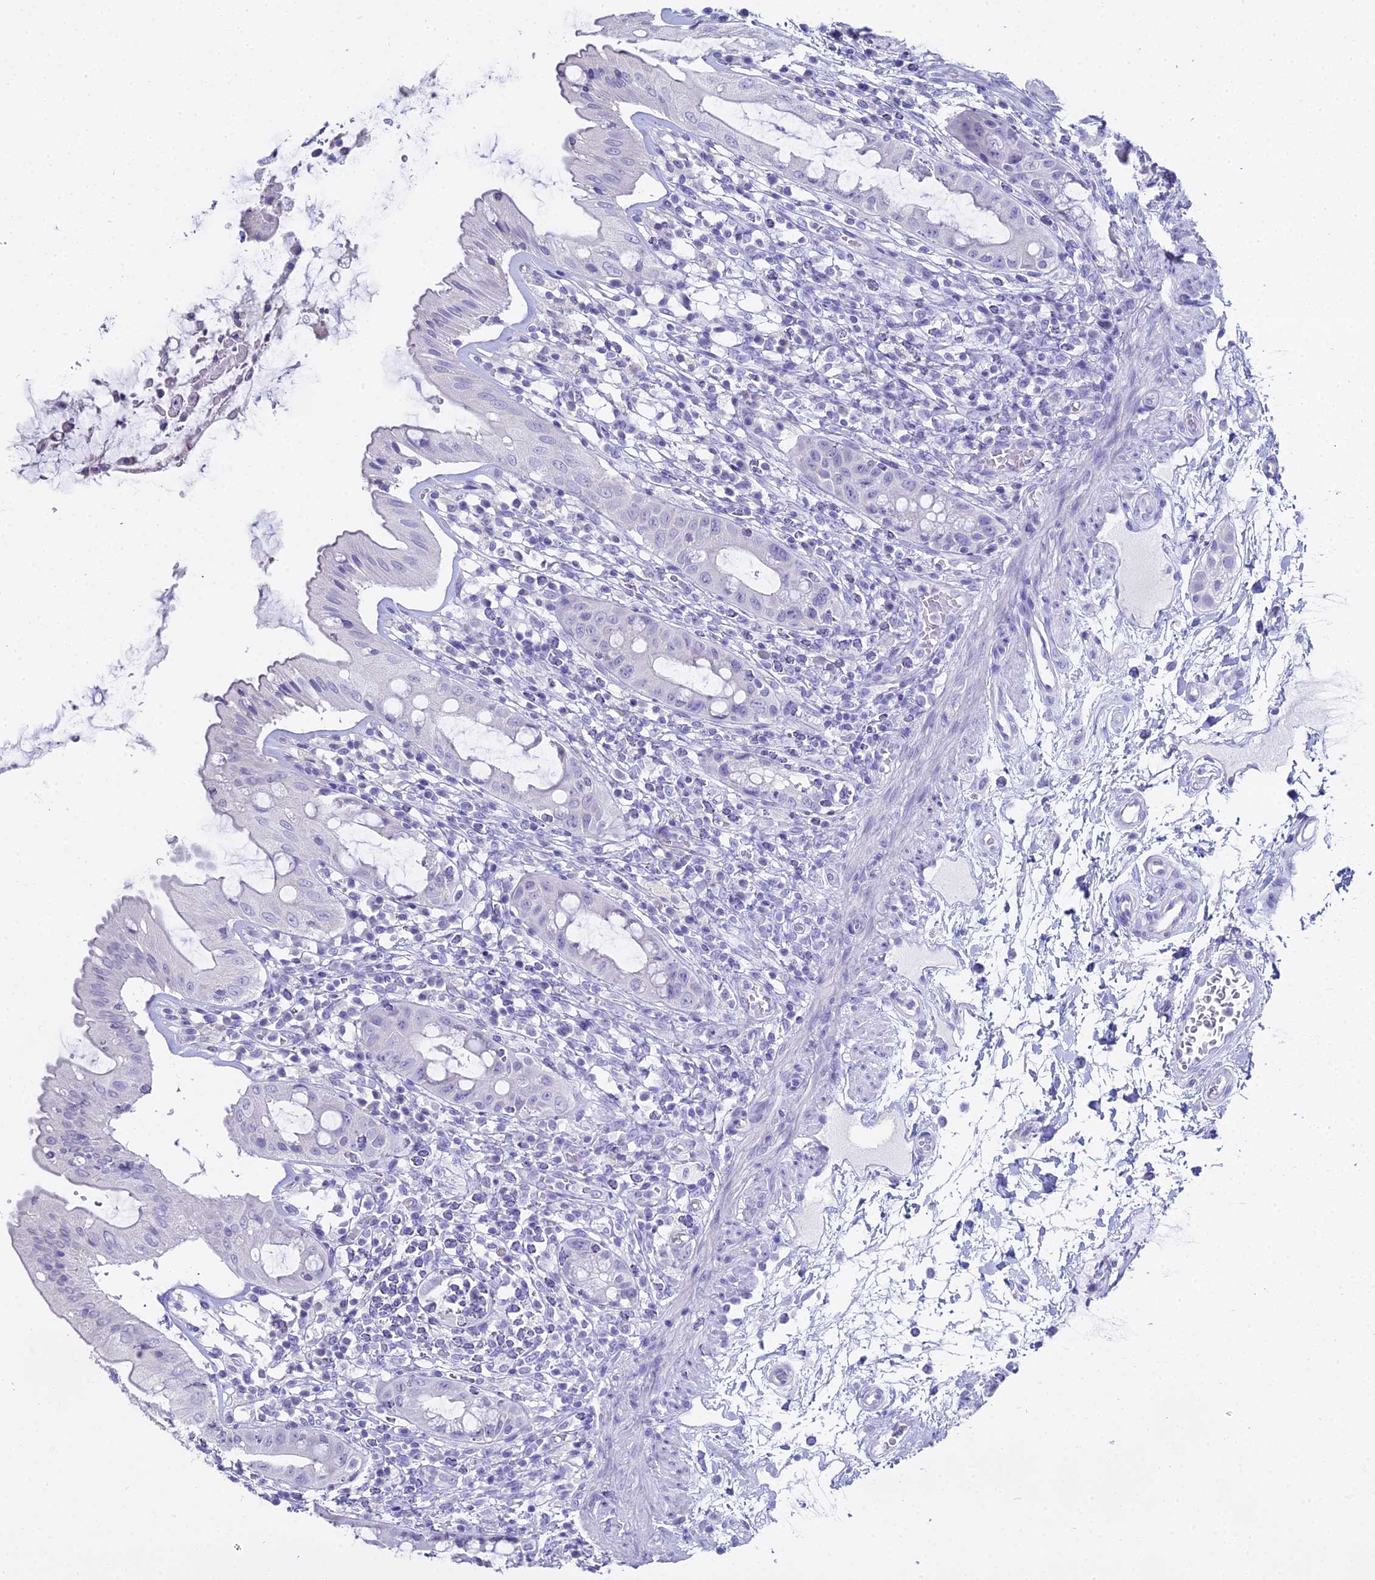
{"staining": {"intensity": "negative", "quantity": "none", "location": "none"}, "tissue": "rectum", "cell_type": "Glandular cells", "image_type": "normal", "snomed": [{"axis": "morphology", "description": "Normal tissue, NOS"}, {"axis": "topography", "description": "Rectum"}], "caption": "High magnification brightfield microscopy of unremarkable rectum stained with DAB (3,3'-diaminobenzidine) (brown) and counterstained with hematoxylin (blue): glandular cells show no significant expression.", "gene": "S100A7", "patient": {"sex": "female", "age": 57}}